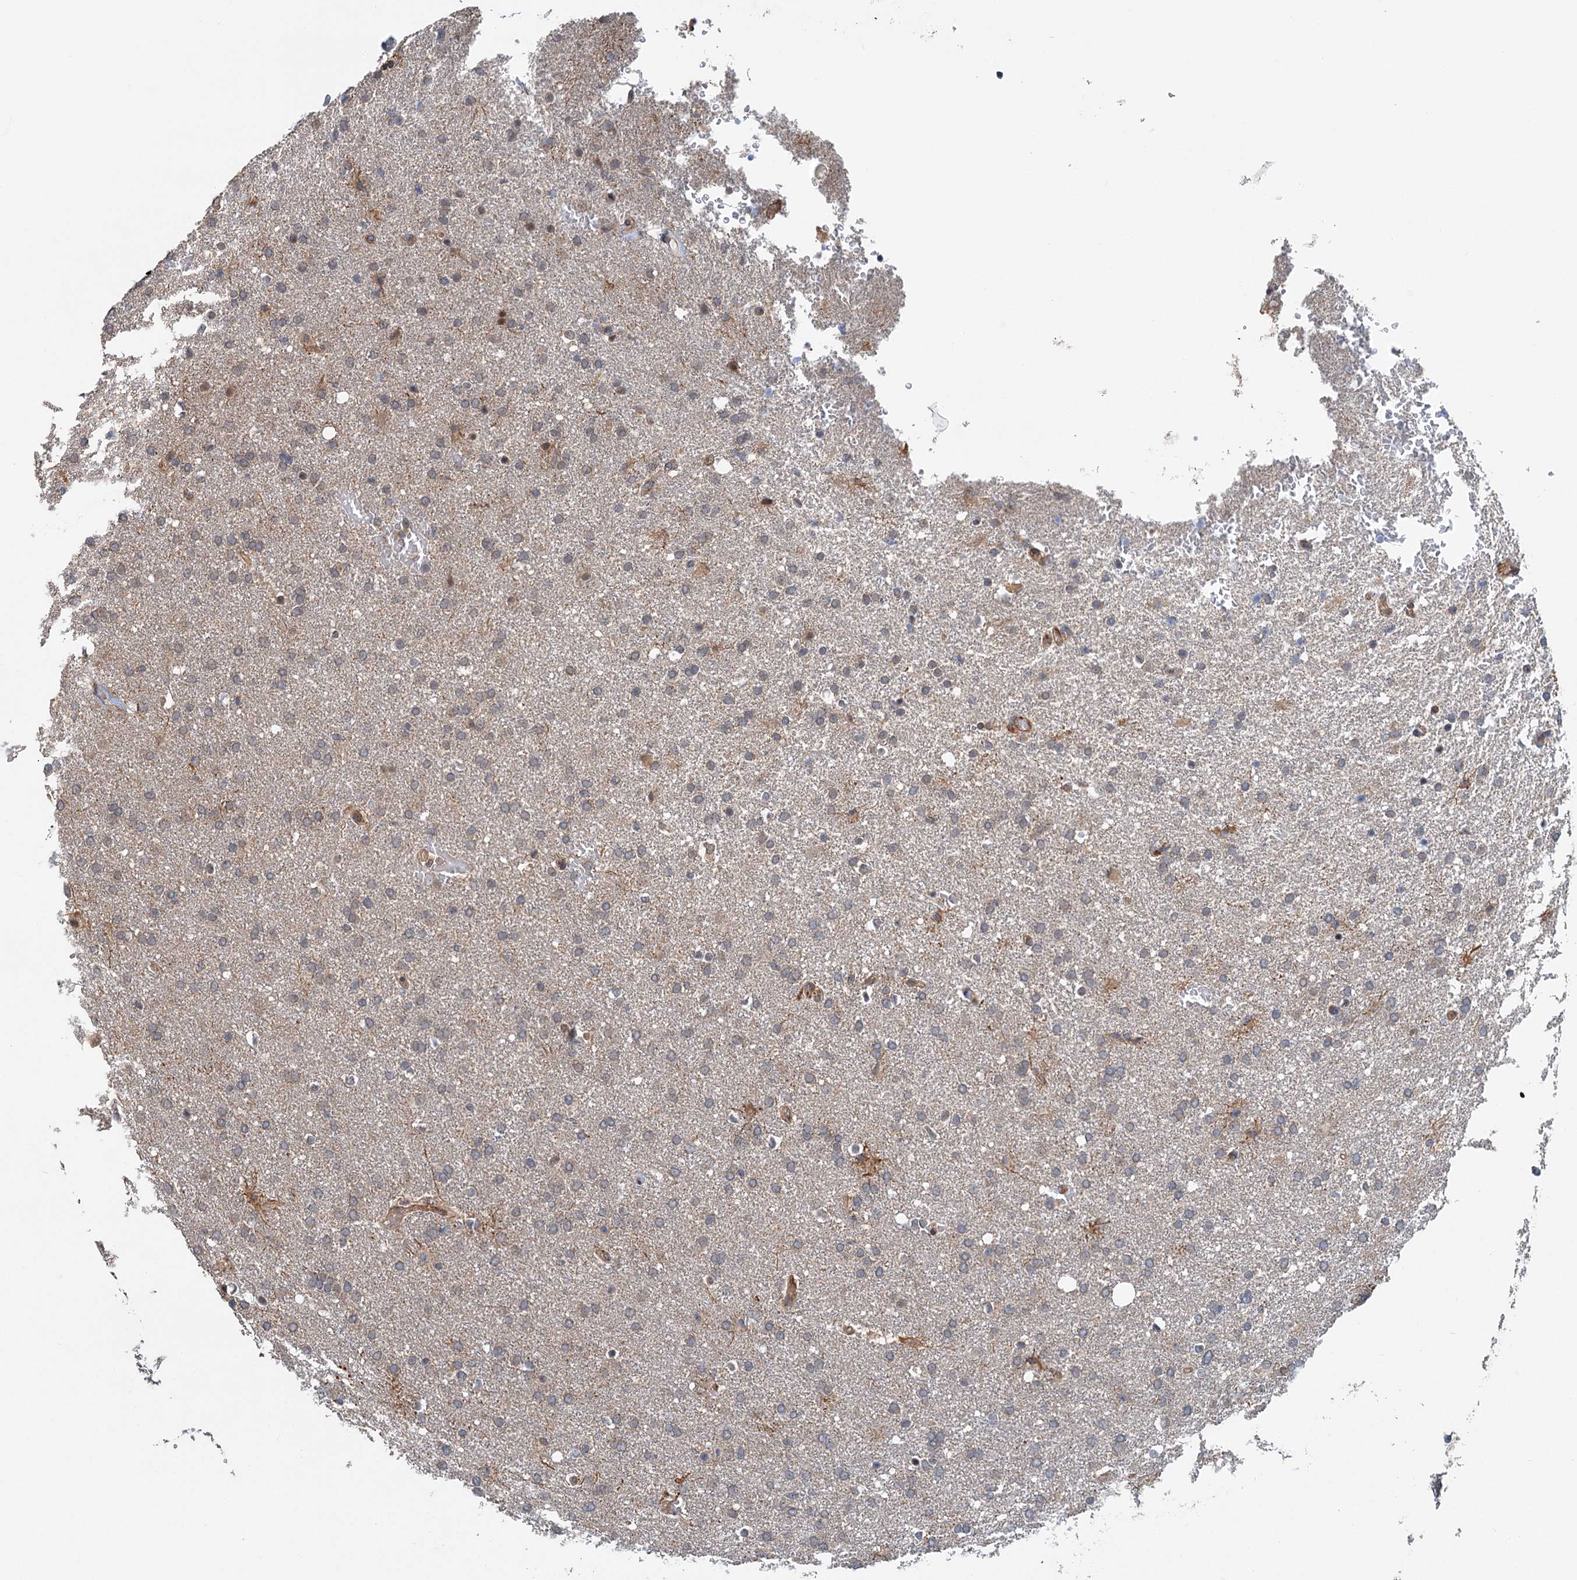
{"staining": {"intensity": "negative", "quantity": "none", "location": "none"}, "tissue": "glioma", "cell_type": "Tumor cells", "image_type": "cancer", "snomed": [{"axis": "morphology", "description": "Glioma, malignant, High grade"}, {"axis": "topography", "description": "Brain"}], "caption": "Glioma was stained to show a protein in brown. There is no significant positivity in tumor cells.", "gene": "ZNF527", "patient": {"sex": "male", "age": 72}}